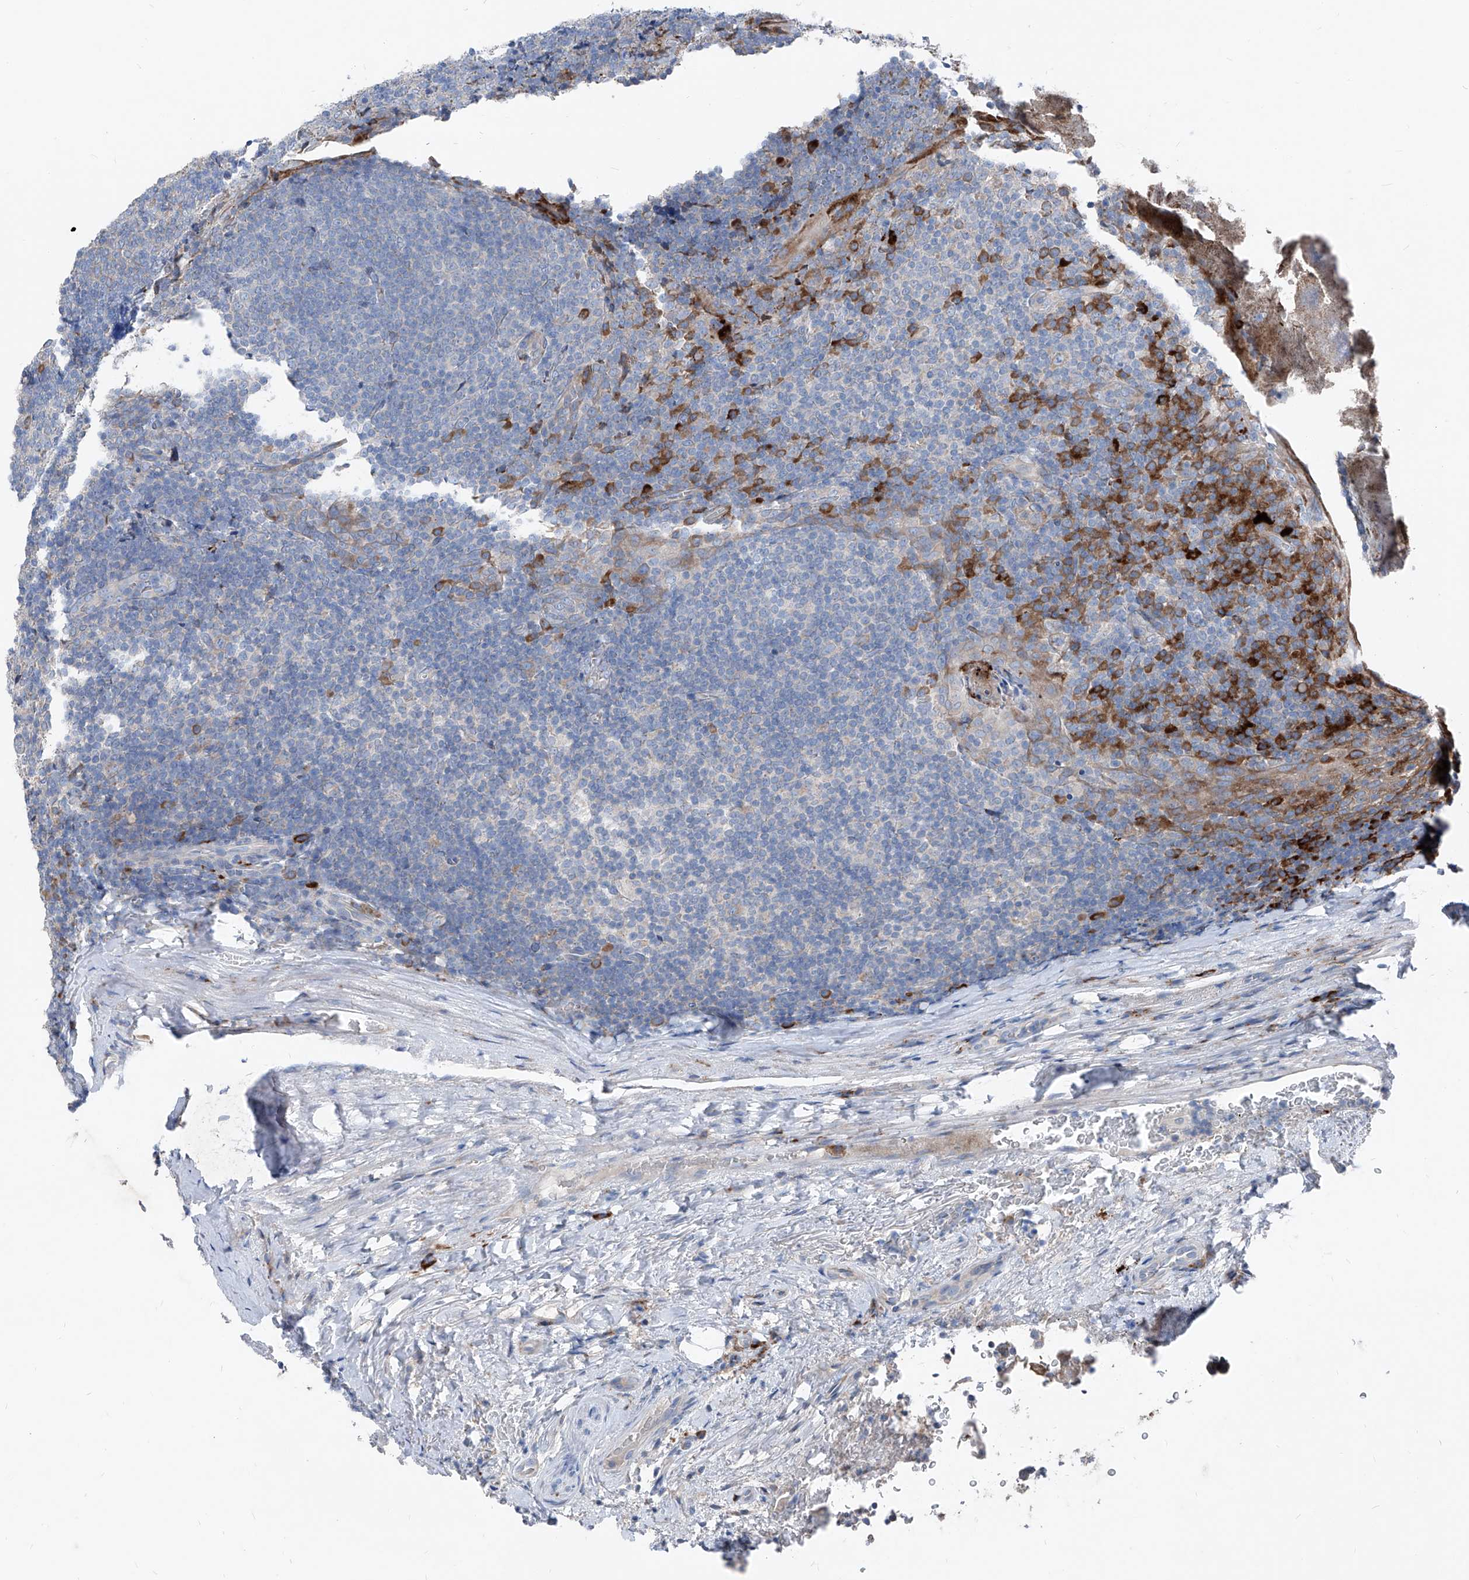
{"staining": {"intensity": "negative", "quantity": "none", "location": "none"}, "tissue": "tonsil", "cell_type": "Germinal center cells", "image_type": "normal", "snomed": [{"axis": "morphology", "description": "Normal tissue, NOS"}, {"axis": "topography", "description": "Tonsil"}], "caption": "Immunohistochemistry (IHC) of benign tonsil reveals no staining in germinal center cells.", "gene": "IFI27", "patient": {"sex": "male", "age": 37}}